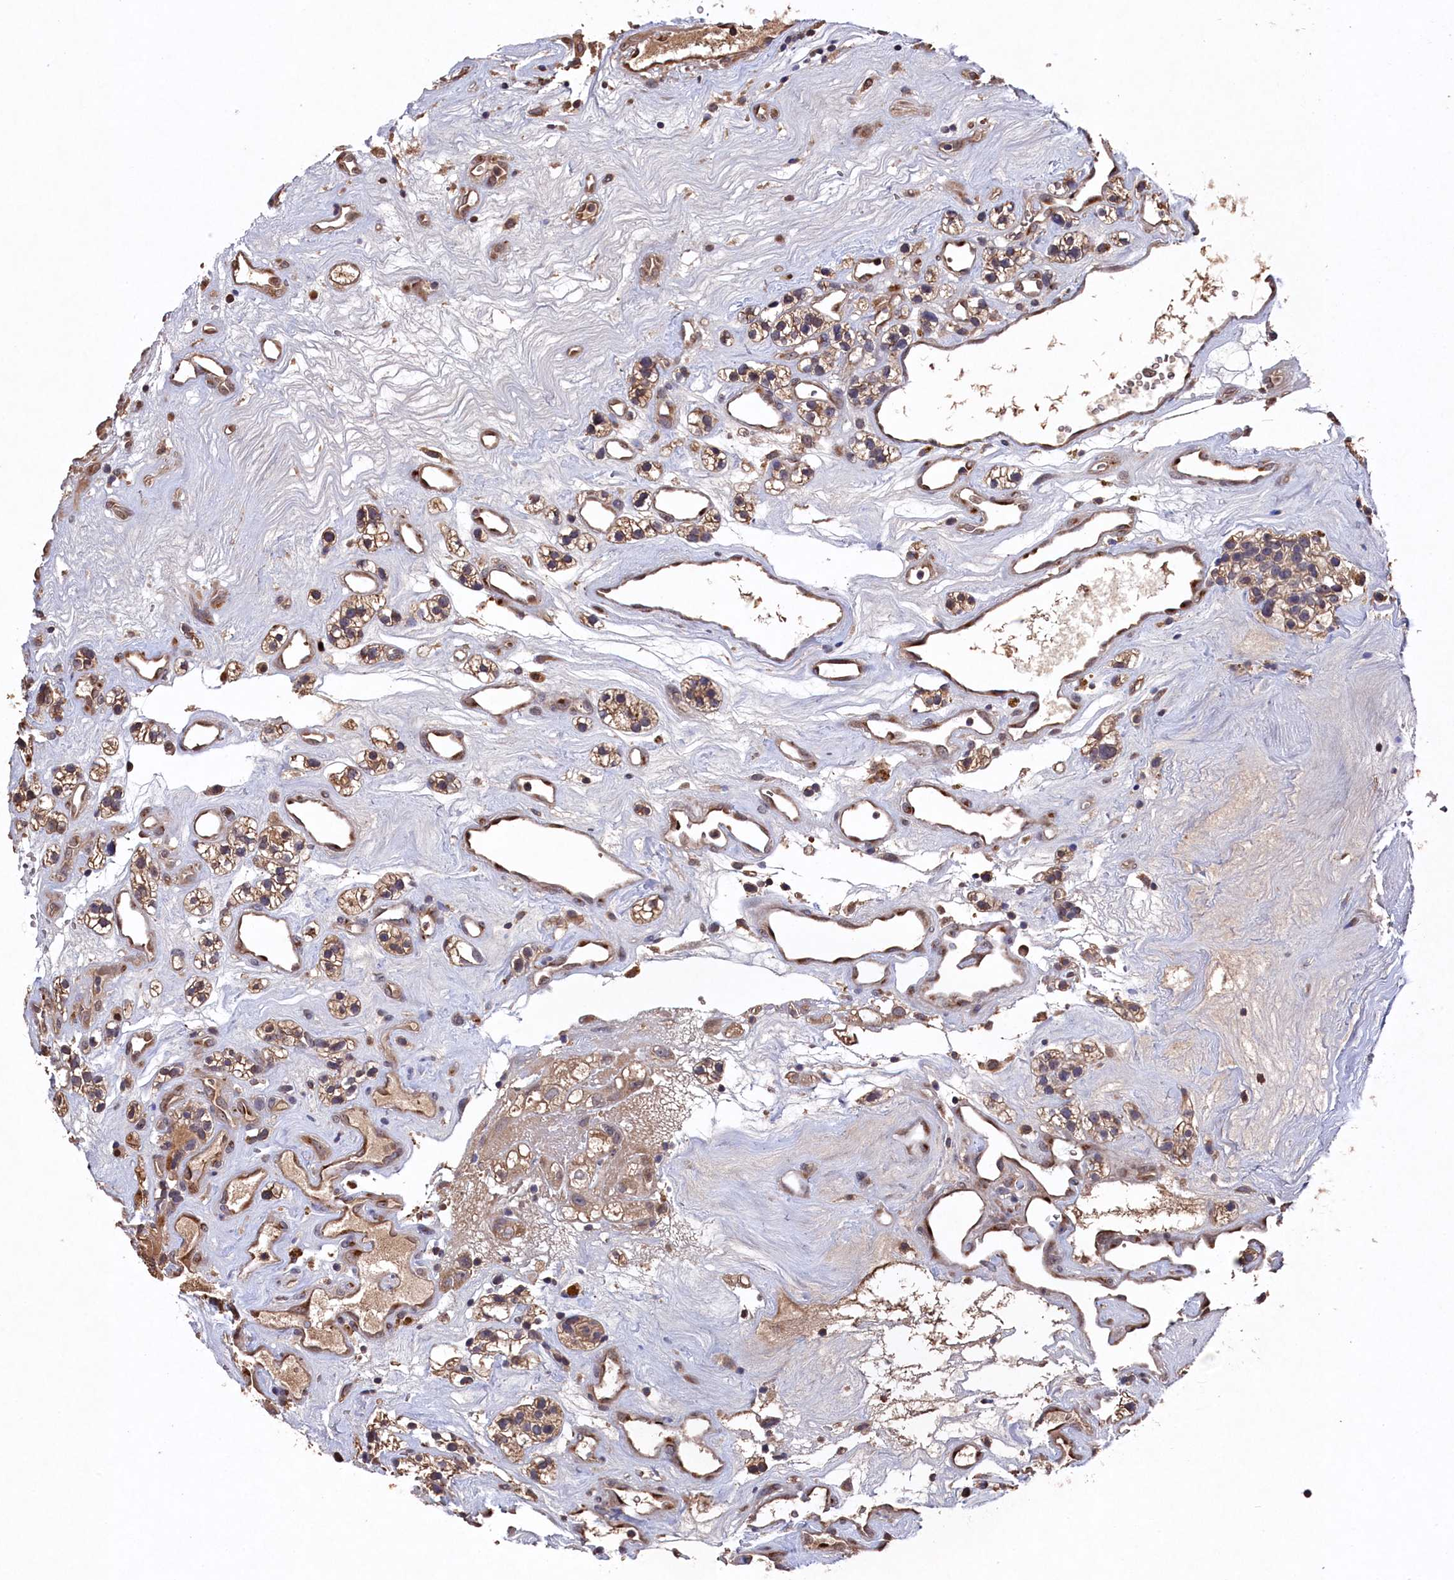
{"staining": {"intensity": "weak", "quantity": ">75%", "location": "cytoplasmic/membranous"}, "tissue": "renal cancer", "cell_type": "Tumor cells", "image_type": "cancer", "snomed": [{"axis": "morphology", "description": "Adenocarcinoma, NOS"}, {"axis": "topography", "description": "Kidney"}], "caption": "The photomicrograph exhibits a brown stain indicating the presence of a protein in the cytoplasmic/membranous of tumor cells in renal adenocarcinoma.", "gene": "NAA60", "patient": {"sex": "female", "age": 57}}